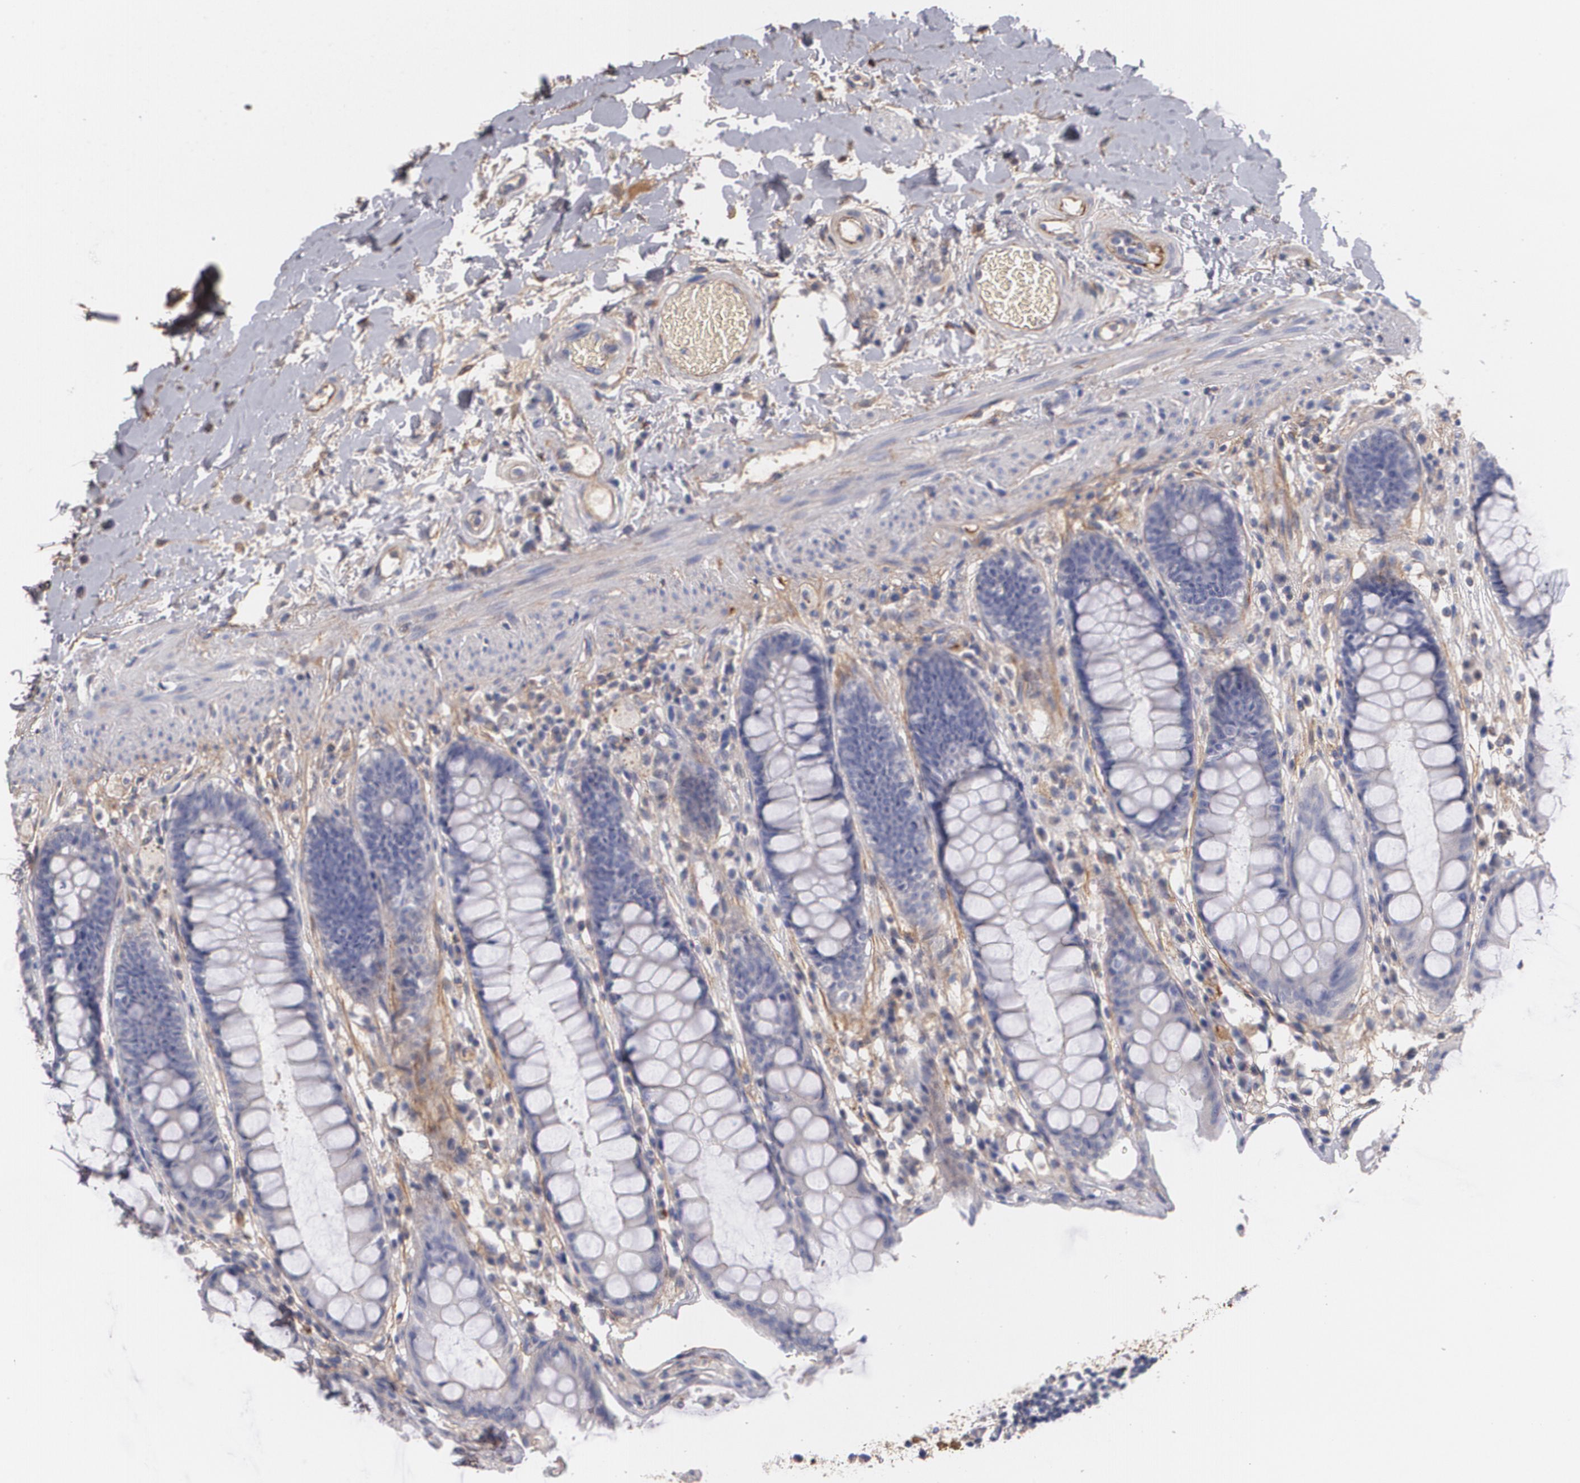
{"staining": {"intensity": "negative", "quantity": "none", "location": "none"}, "tissue": "rectum", "cell_type": "Glandular cells", "image_type": "normal", "snomed": [{"axis": "morphology", "description": "Normal tissue, NOS"}, {"axis": "topography", "description": "Rectum"}], "caption": "IHC photomicrograph of normal rectum: human rectum stained with DAB demonstrates no significant protein positivity in glandular cells.", "gene": "FBLN1", "patient": {"sex": "female", "age": 46}}